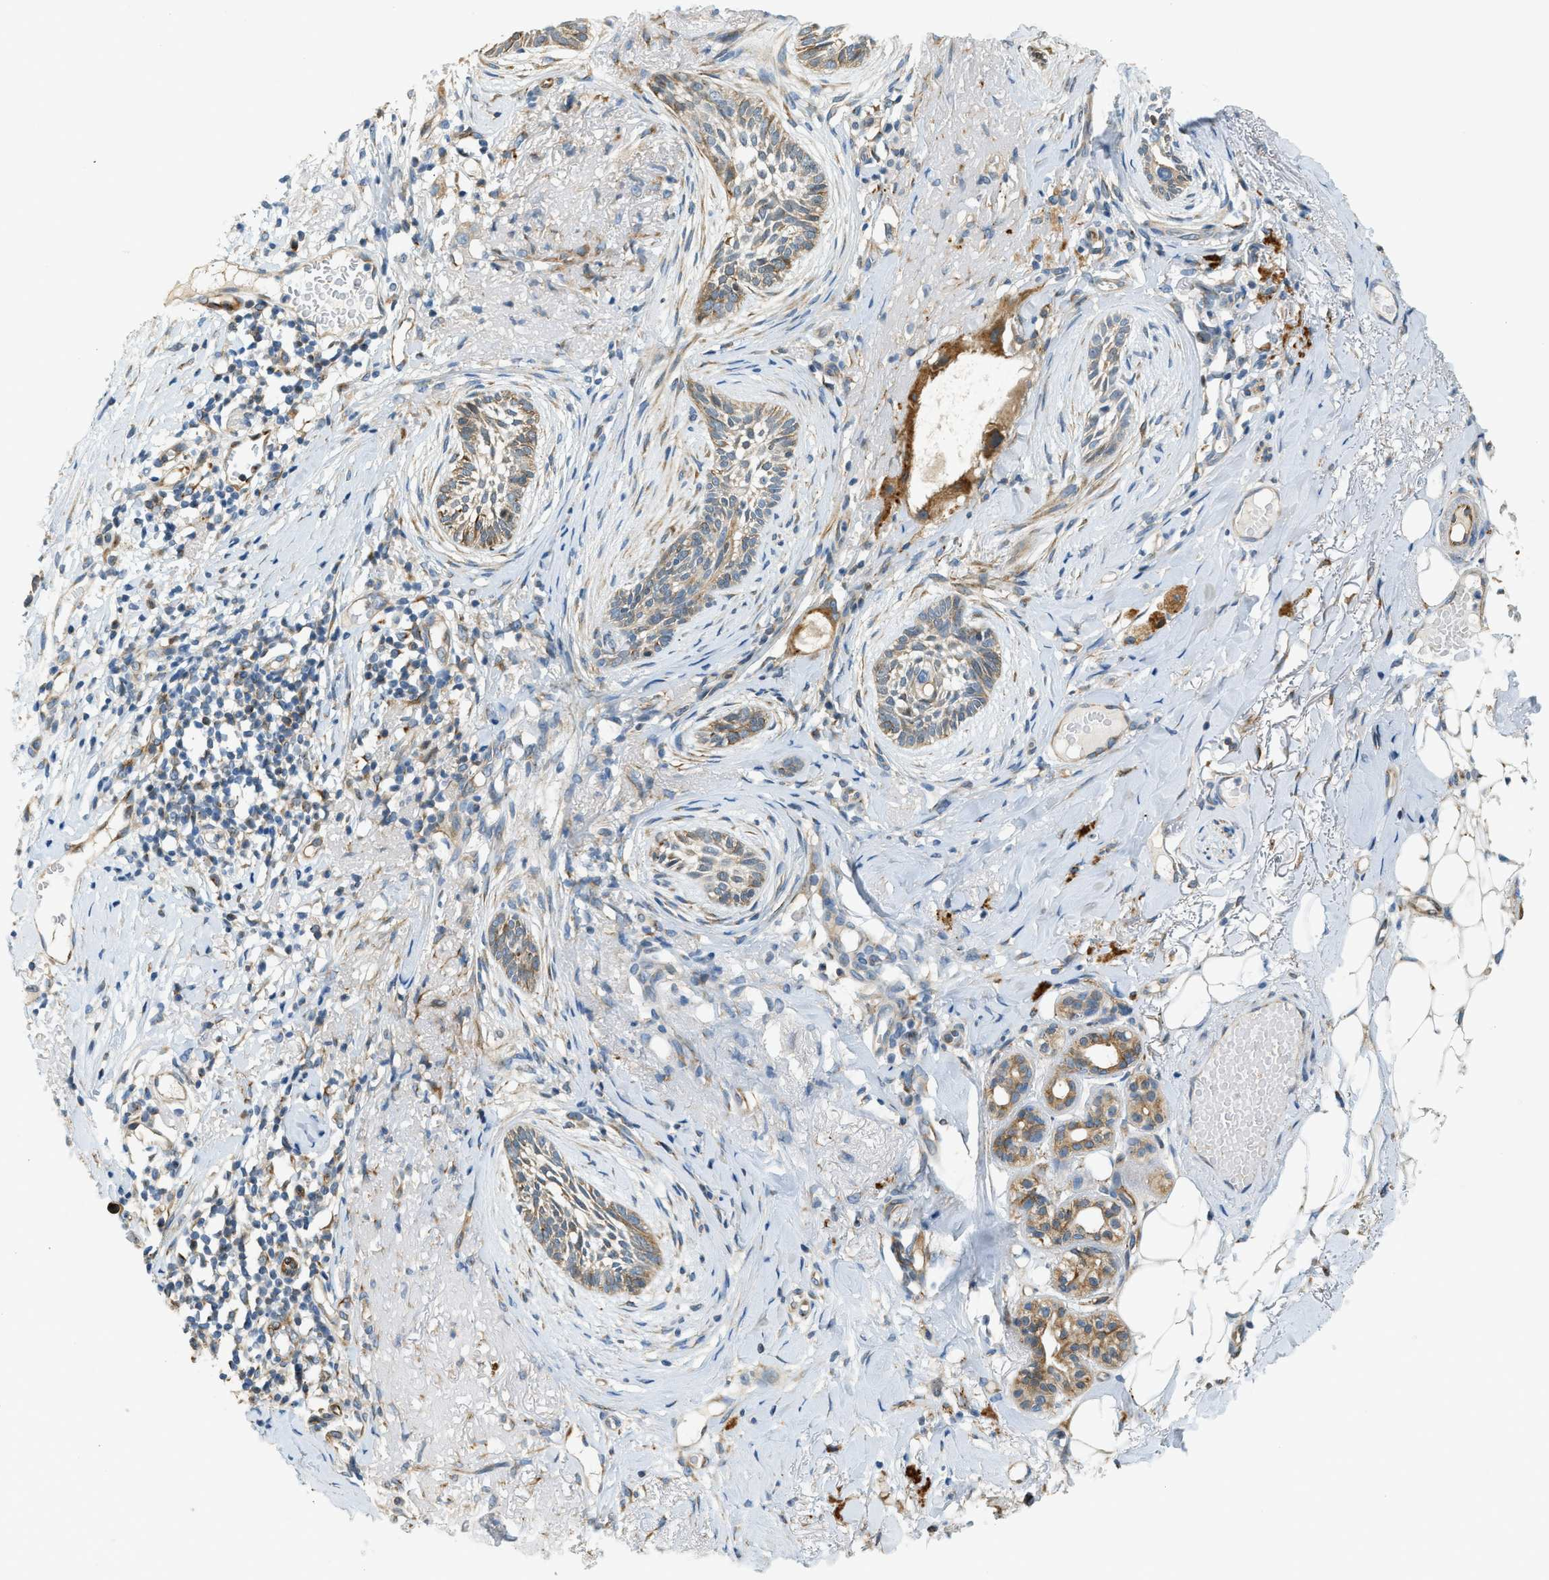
{"staining": {"intensity": "moderate", "quantity": ">75%", "location": "cytoplasmic/membranous"}, "tissue": "skin cancer", "cell_type": "Tumor cells", "image_type": "cancer", "snomed": [{"axis": "morphology", "description": "Basal cell carcinoma"}, {"axis": "topography", "description": "Skin"}], "caption": "This image reveals skin basal cell carcinoma stained with immunohistochemistry to label a protein in brown. The cytoplasmic/membranous of tumor cells show moderate positivity for the protein. Nuclei are counter-stained blue.", "gene": "NME8", "patient": {"sex": "female", "age": 88}}